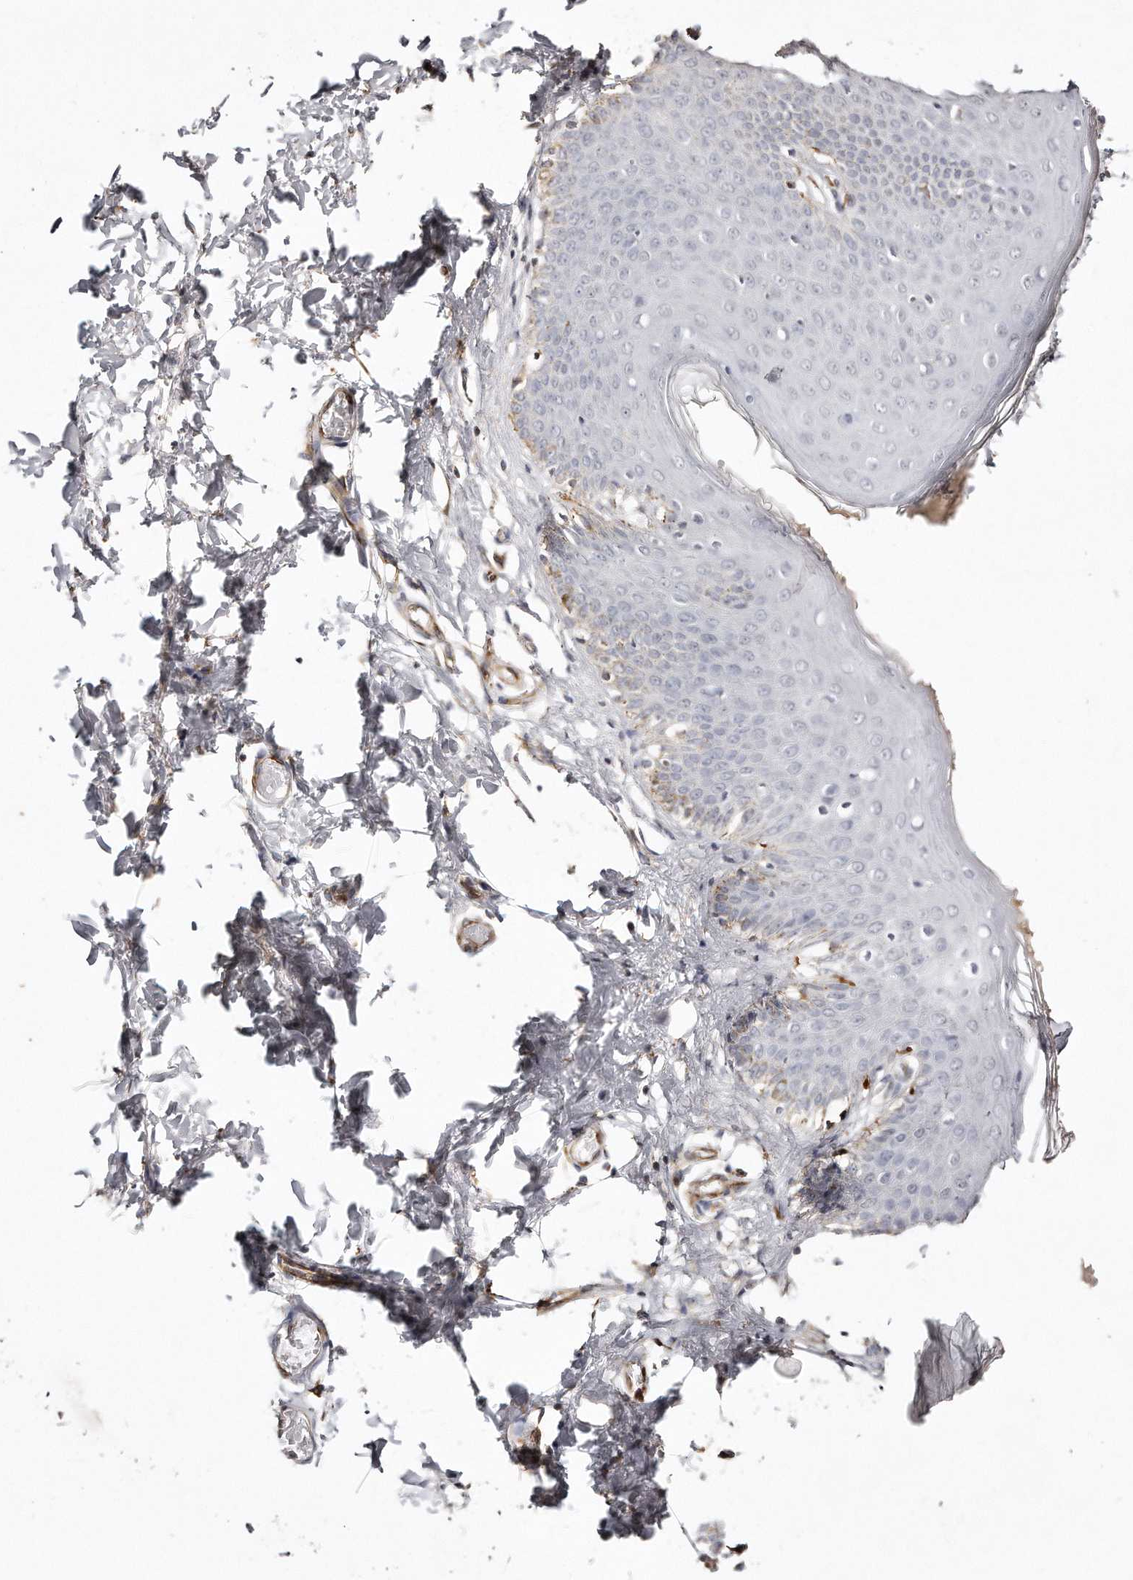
{"staining": {"intensity": "moderate", "quantity": "<25%", "location": "cytoplasmic/membranous"}, "tissue": "skin", "cell_type": "Epidermal cells", "image_type": "normal", "snomed": [{"axis": "morphology", "description": "Normal tissue, NOS"}, {"axis": "topography", "description": "Vulva"}], "caption": "DAB immunohistochemical staining of unremarkable skin reveals moderate cytoplasmic/membranous protein expression in approximately <25% of epidermal cells.", "gene": "ZYG11A", "patient": {"sex": "female", "age": 66}}